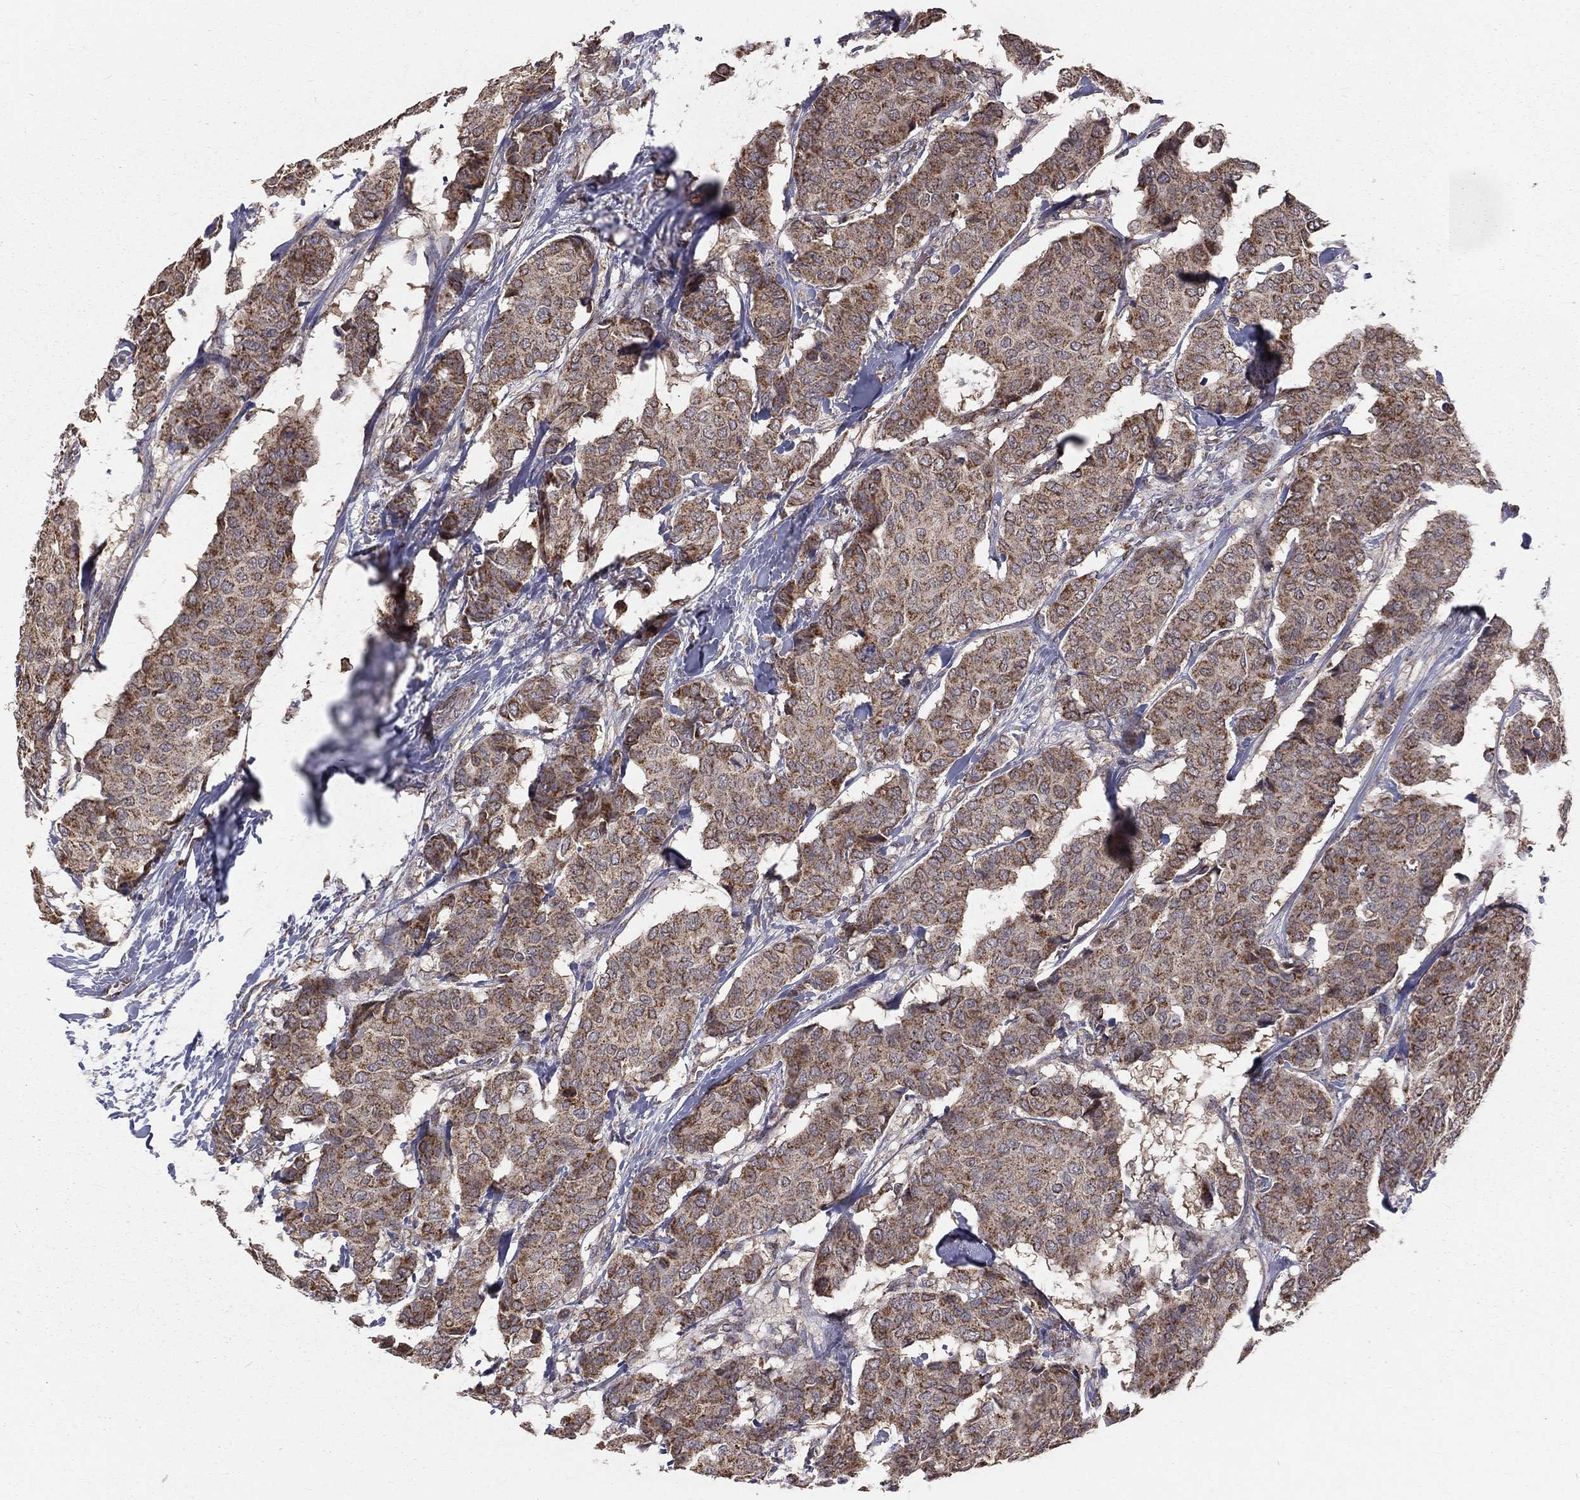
{"staining": {"intensity": "moderate", "quantity": ">75%", "location": "cytoplasmic/membranous"}, "tissue": "breast cancer", "cell_type": "Tumor cells", "image_type": "cancer", "snomed": [{"axis": "morphology", "description": "Duct carcinoma"}, {"axis": "topography", "description": "Breast"}], "caption": "Human breast cancer stained with a protein marker demonstrates moderate staining in tumor cells.", "gene": "MRPL46", "patient": {"sex": "female", "age": 75}}